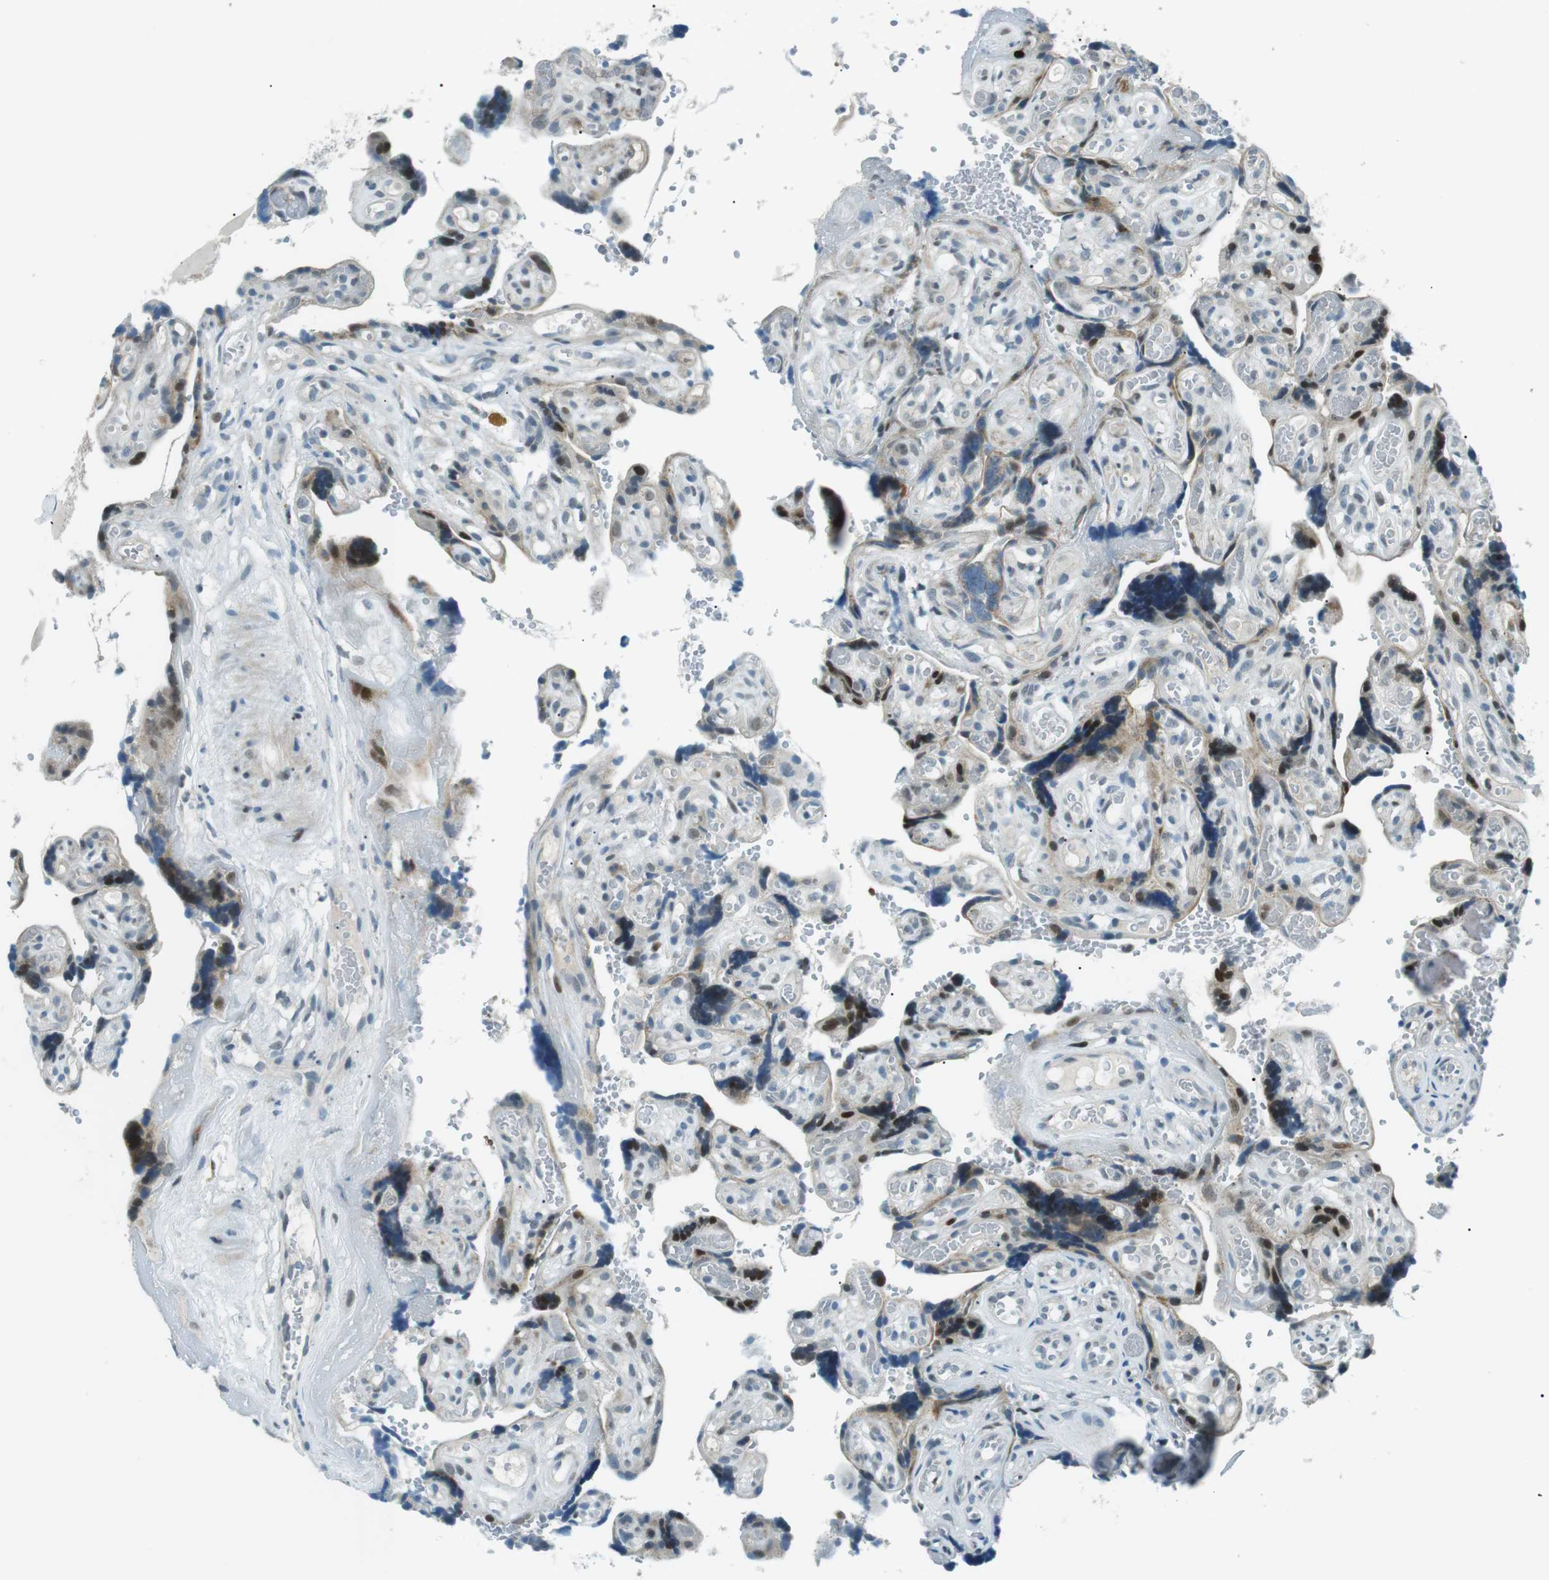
{"staining": {"intensity": "moderate", "quantity": "25%-75%", "location": "cytoplasmic/membranous,nuclear"}, "tissue": "placenta", "cell_type": "Decidual cells", "image_type": "normal", "snomed": [{"axis": "morphology", "description": "Normal tissue, NOS"}, {"axis": "topography", "description": "Placenta"}], "caption": "Approximately 25%-75% of decidual cells in normal placenta display moderate cytoplasmic/membranous,nuclear protein staining as visualized by brown immunohistochemical staining.", "gene": "PJA1", "patient": {"sex": "female", "age": 30}}